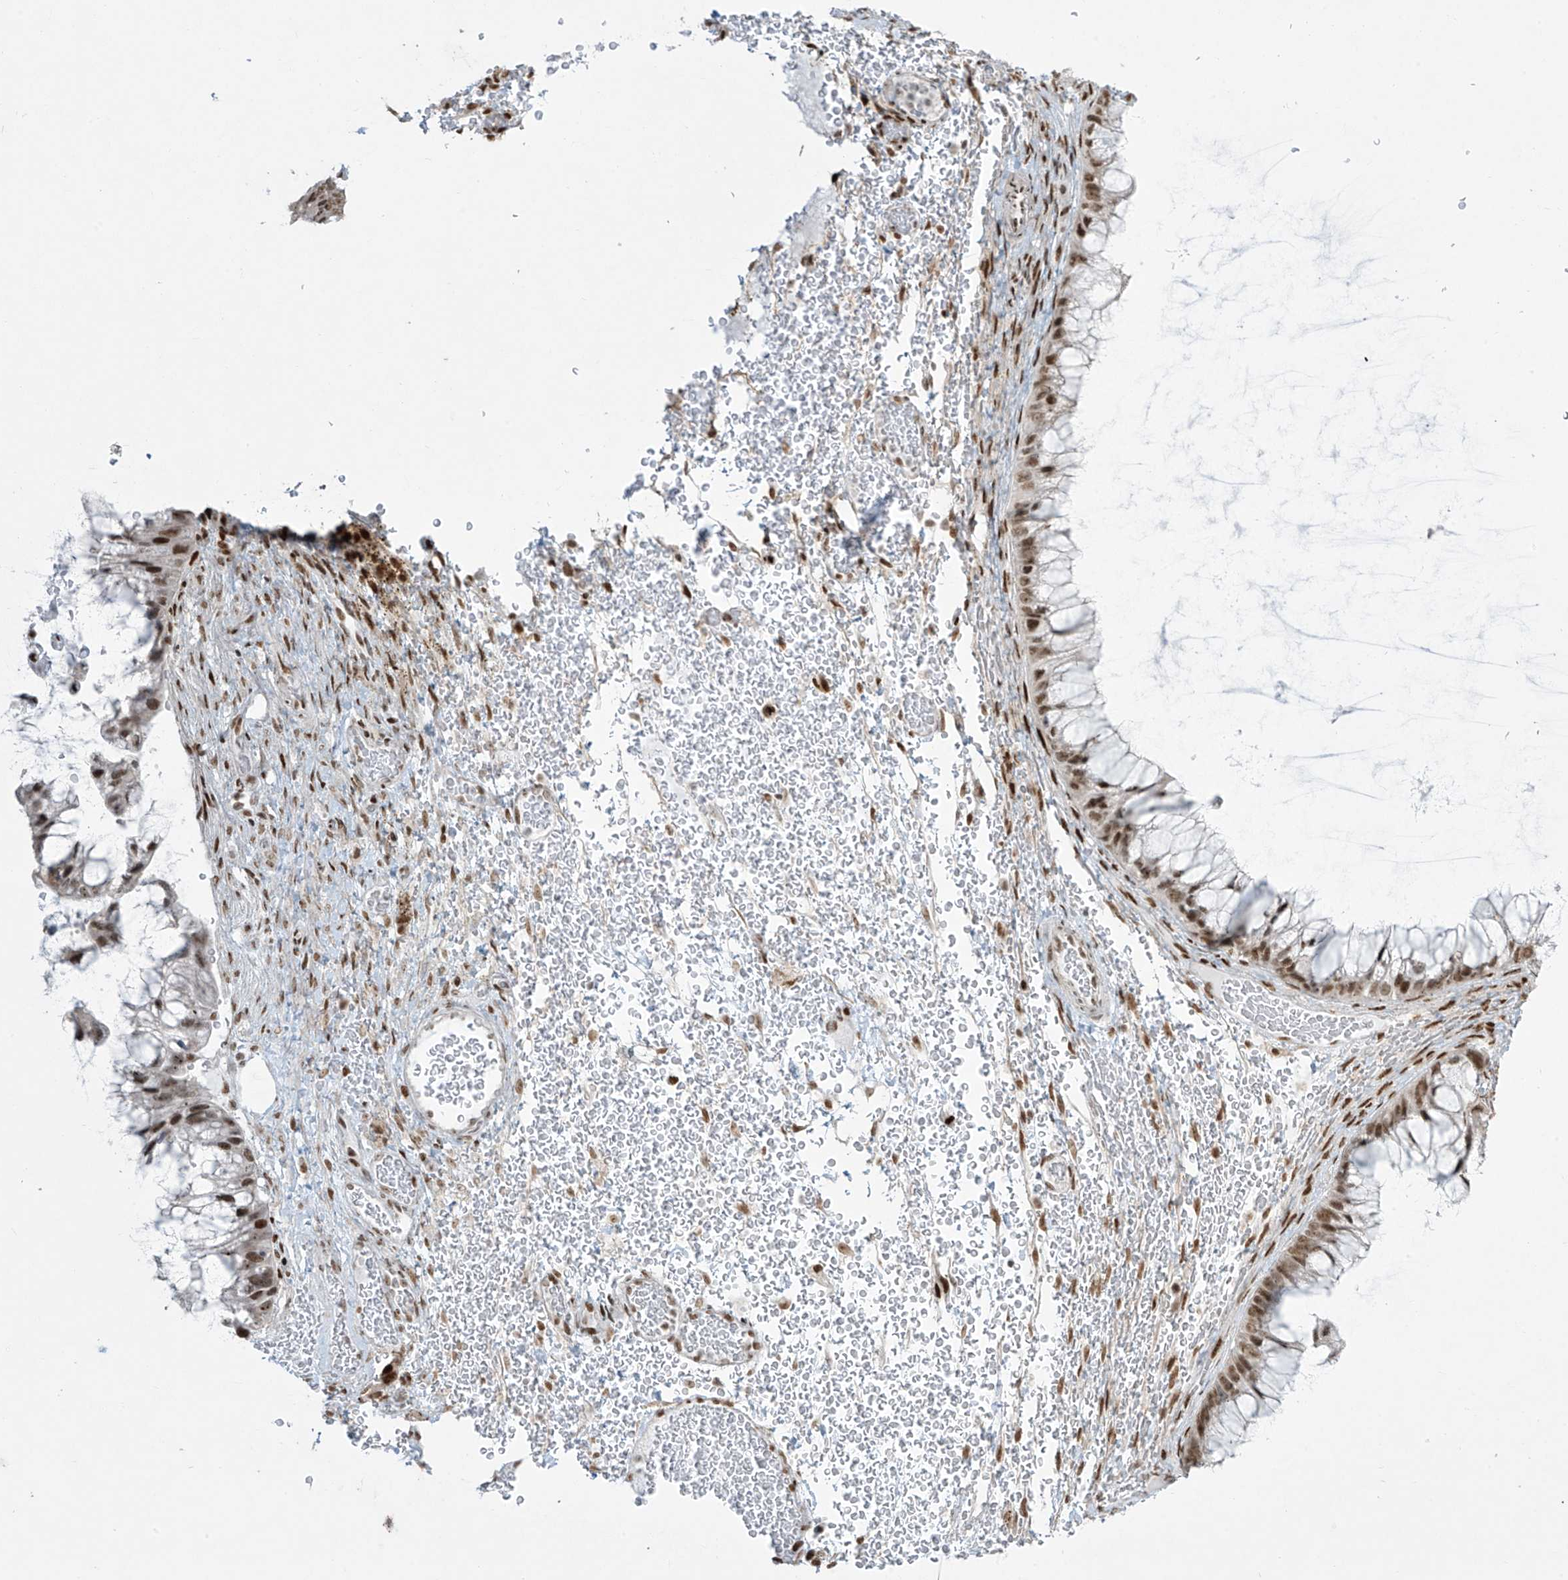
{"staining": {"intensity": "moderate", "quantity": ">75%", "location": "nuclear"}, "tissue": "ovarian cancer", "cell_type": "Tumor cells", "image_type": "cancer", "snomed": [{"axis": "morphology", "description": "Cystadenocarcinoma, mucinous, NOS"}, {"axis": "topography", "description": "Ovary"}], "caption": "A micrograph showing moderate nuclear positivity in approximately >75% of tumor cells in ovarian mucinous cystadenocarcinoma, as visualized by brown immunohistochemical staining.", "gene": "MS4A6A", "patient": {"sex": "female", "age": 37}}